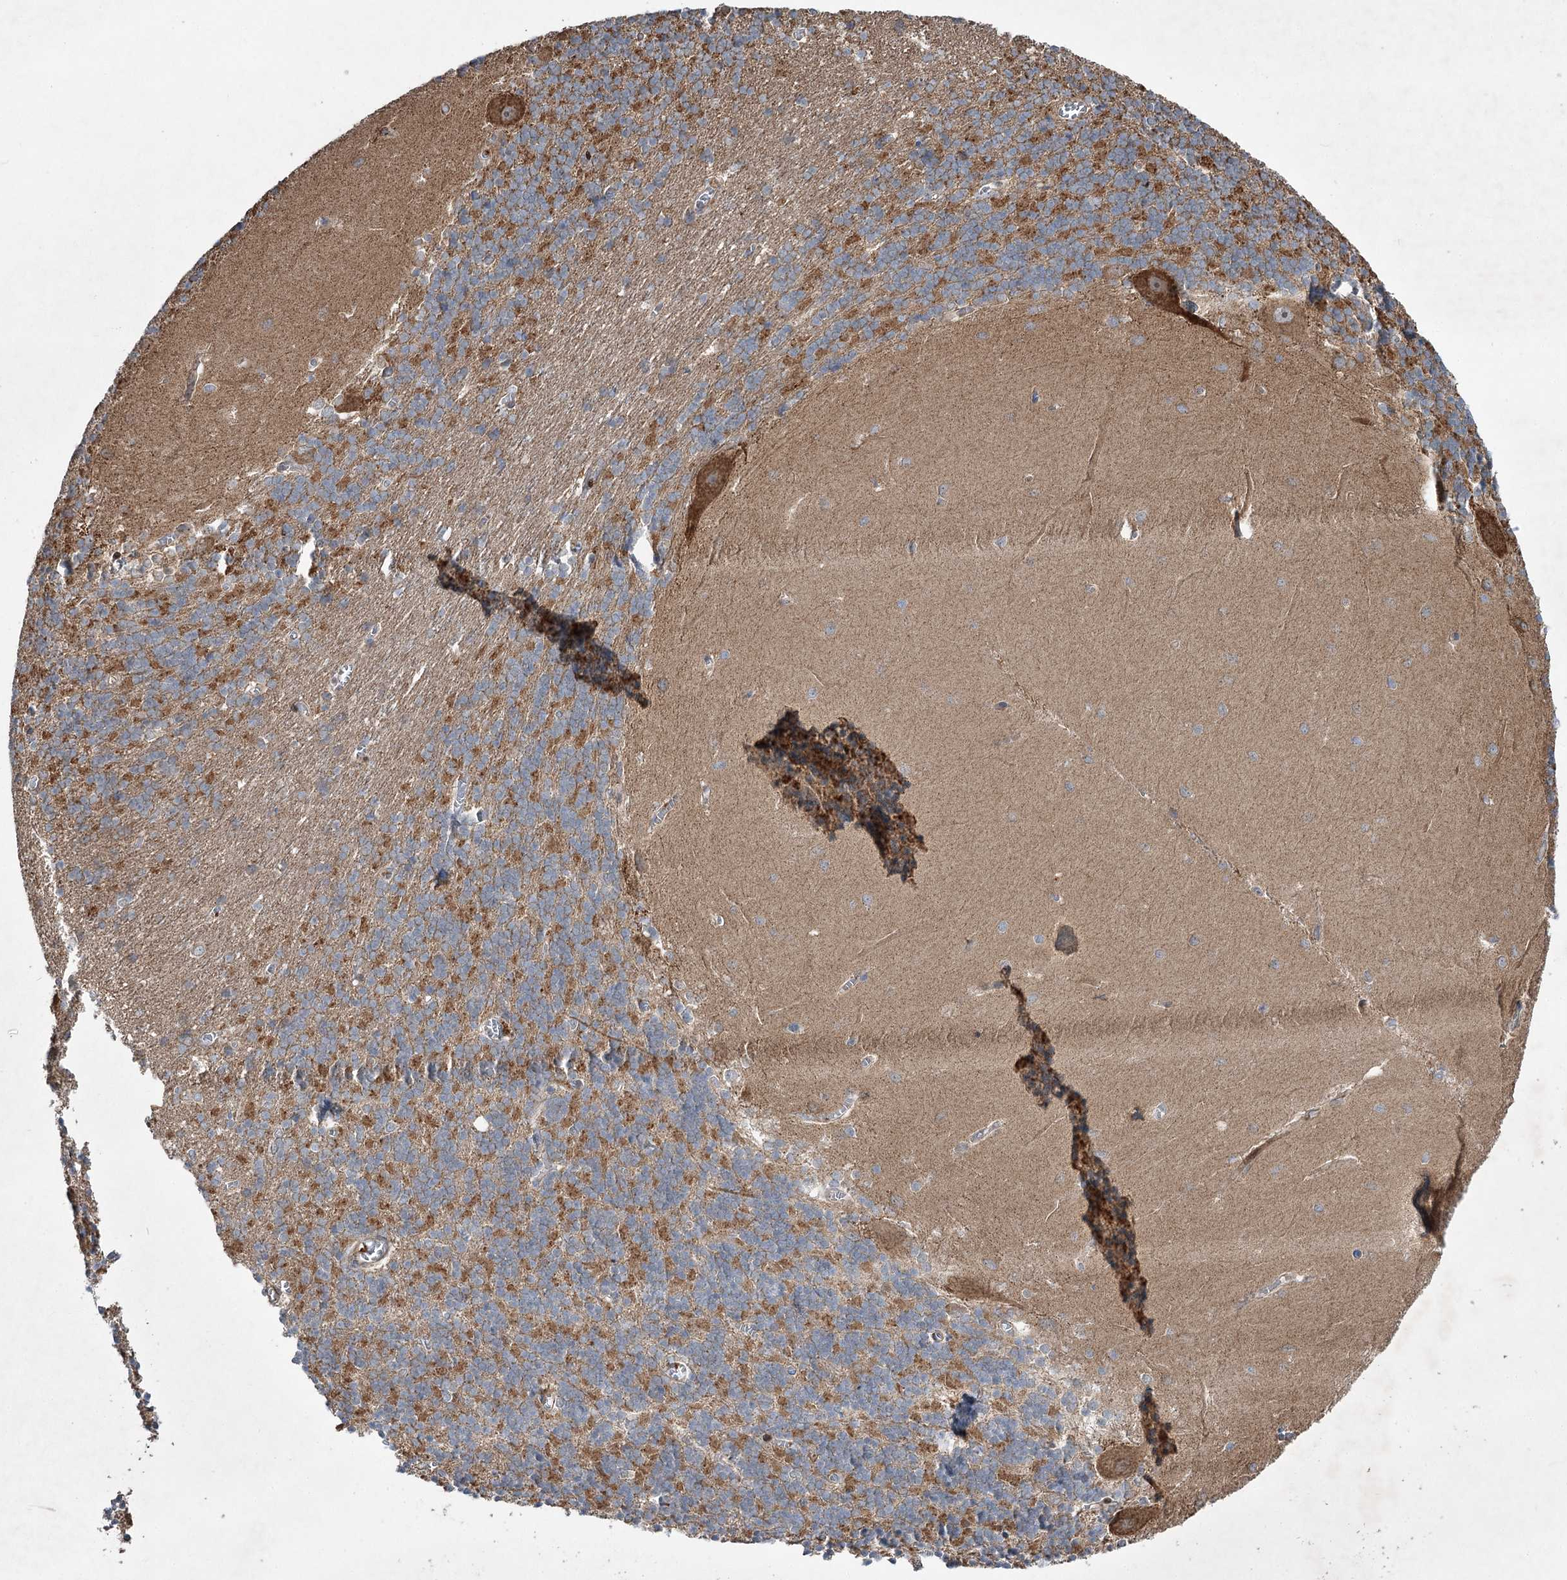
{"staining": {"intensity": "negative", "quantity": "none", "location": "none"}, "tissue": "cerebellum", "cell_type": "Cells in granular layer", "image_type": "normal", "snomed": [{"axis": "morphology", "description": "Normal tissue, NOS"}, {"axis": "topography", "description": "Cerebellum"}], "caption": "A high-resolution micrograph shows immunohistochemistry staining of benign cerebellum, which demonstrates no significant expression in cells in granular layer.", "gene": "SERINC5", "patient": {"sex": "male", "age": 37}}